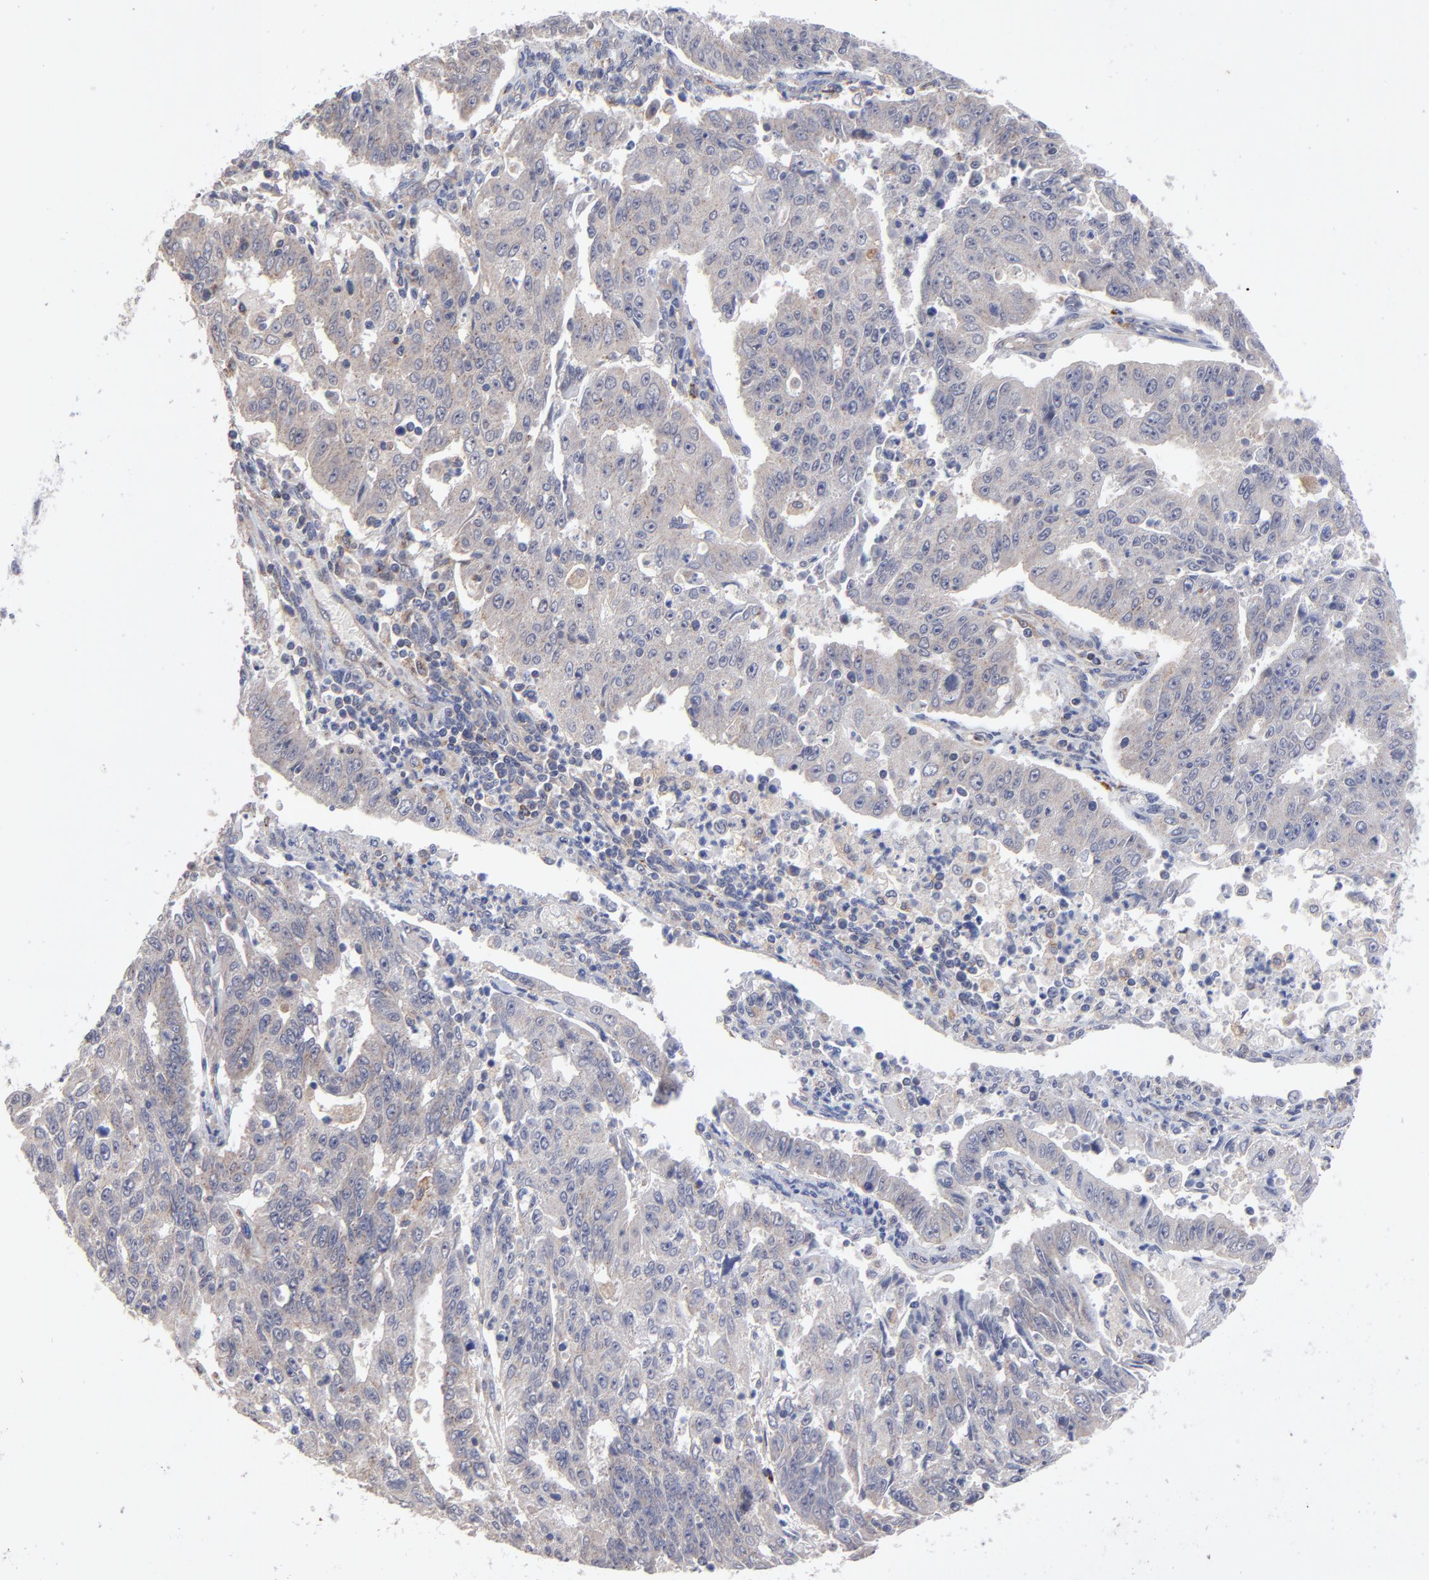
{"staining": {"intensity": "weak", "quantity": "<25%", "location": "cytoplasmic/membranous"}, "tissue": "endometrial cancer", "cell_type": "Tumor cells", "image_type": "cancer", "snomed": [{"axis": "morphology", "description": "Adenocarcinoma, NOS"}, {"axis": "topography", "description": "Endometrium"}], "caption": "Protein analysis of endometrial cancer exhibits no significant staining in tumor cells. (DAB (3,3'-diaminobenzidine) immunohistochemistry visualized using brightfield microscopy, high magnification).", "gene": "PDE4B", "patient": {"sex": "female", "age": 42}}